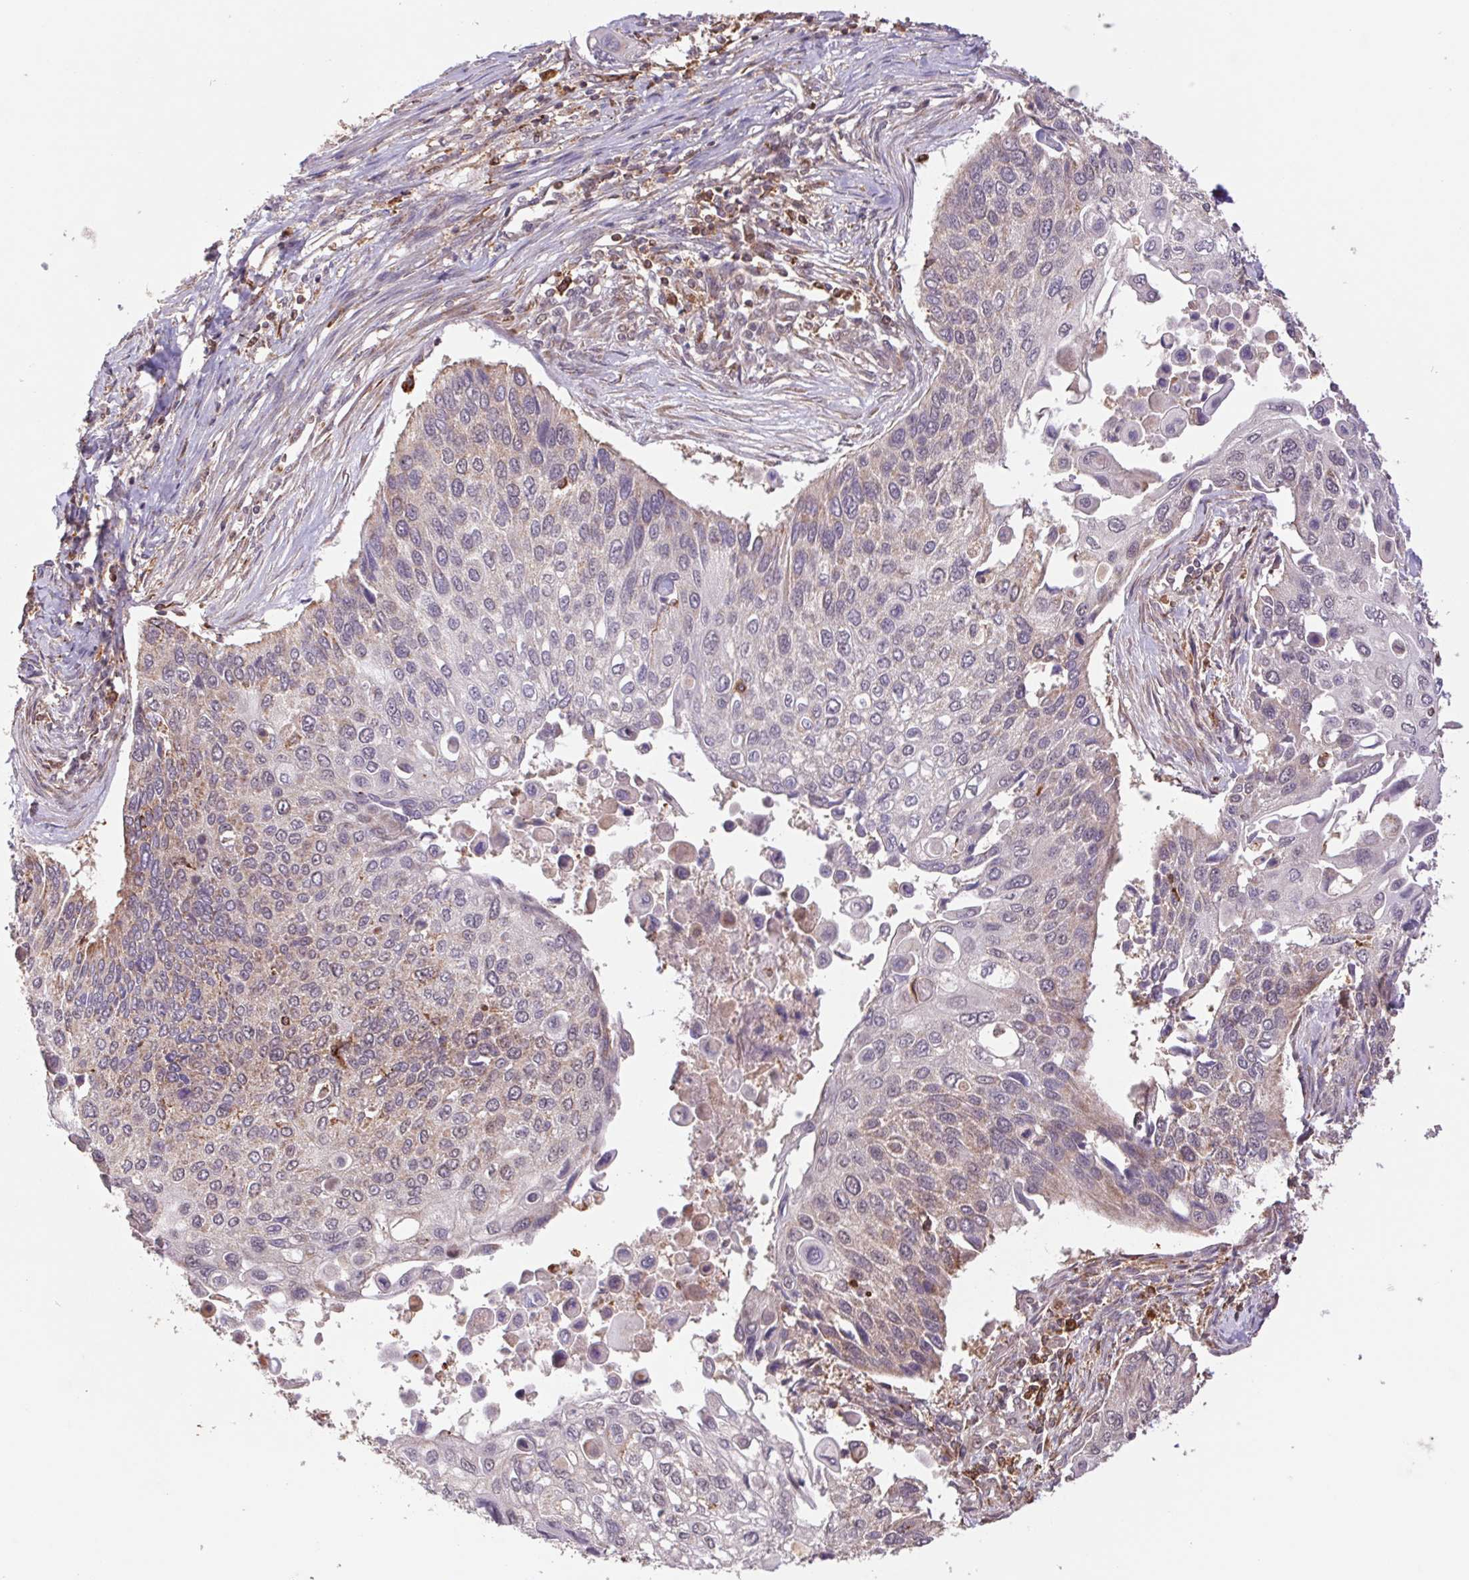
{"staining": {"intensity": "weak", "quantity": "<25%", "location": "cytoplasmic/membranous"}, "tissue": "lung cancer", "cell_type": "Tumor cells", "image_type": "cancer", "snomed": [{"axis": "morphology", "description": "Squamous cell carcinoma, NOS"}, {"axis": "morphology", "description": "Squamous cell carcinoma, metastatic, NOS"}, {"axis": "topography", "description": "Lung"}], "caption": "A high-resolution micrograph shows immunohistochemistry (IHC) staining of lung metastatic squamous cell carcinoma, which displays no significant positivity in tumor cells. (DAB immunohistochemistry, high magnification).", "gene": "URM1", "patient": {"sex": "male", "age": 63}}